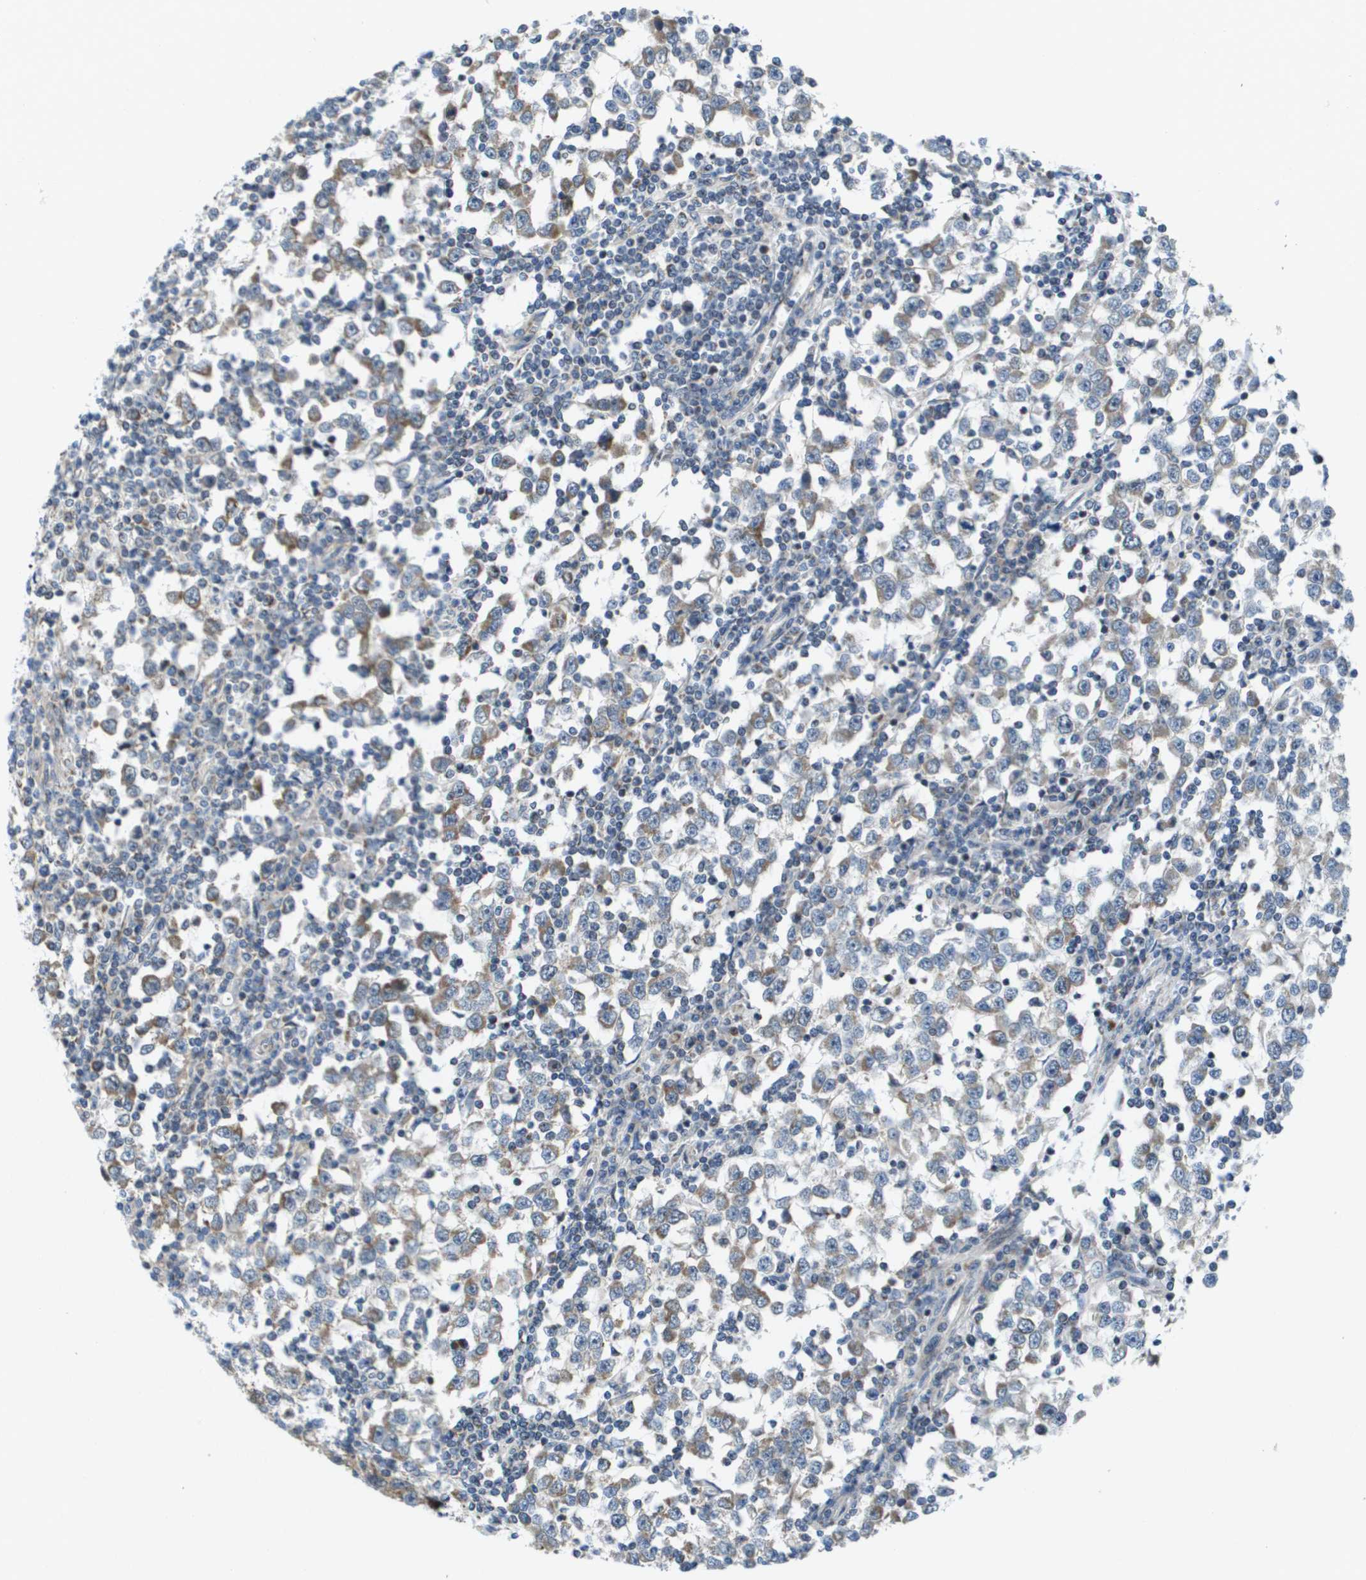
{"staining": {"intensity": "weak", "quantity": "<25%", "location": "cytoplasmic/membranous"}, "tissue": "testis cancer", "cell_type": "Tumor cells", "image_type": "cancer", "snomed": [{"axis": "morphology", "description": "Seminoma, NOS"}, {"axis": "topography", "description": "Testis"}], "caption": "Immunohistochemistry (IHC) of human testis cancer (seminoma) shows no expression in tumor cells.", "gene": "KRT23", "patient": {"sex": "male", "age": 65}}